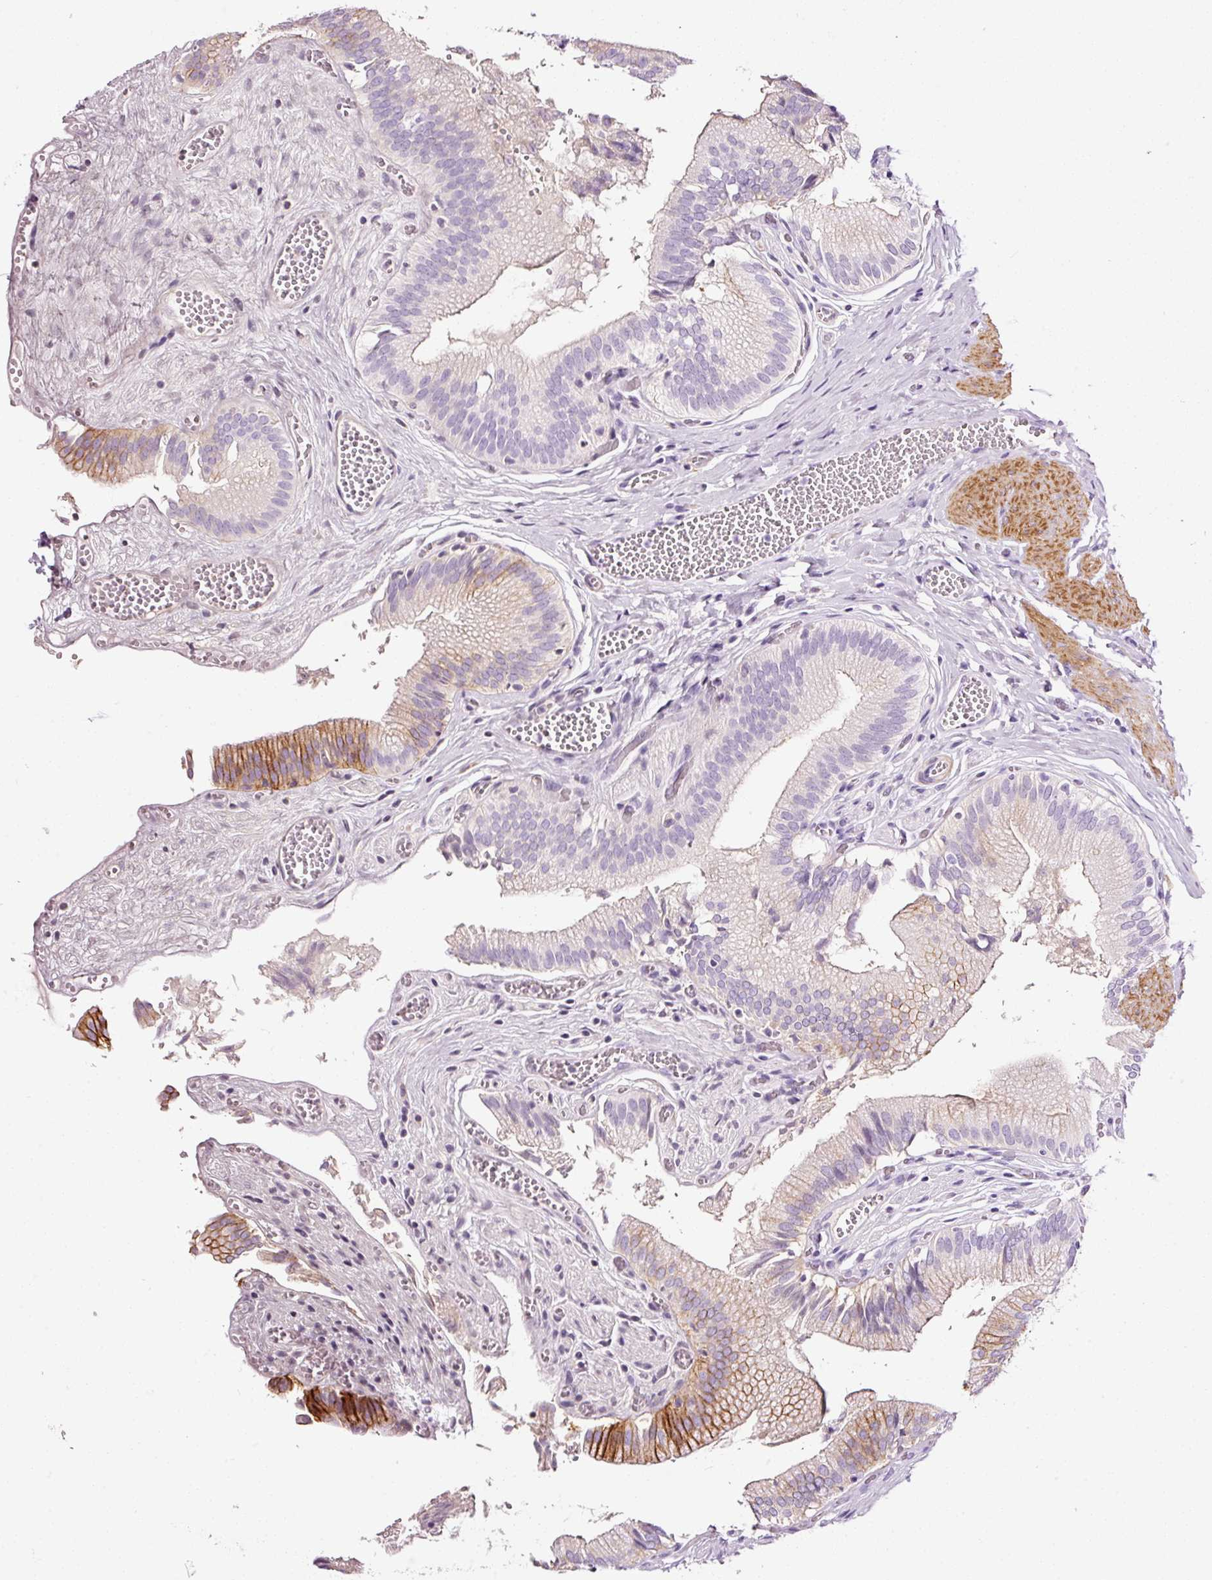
{"staining": {"intensity": "strong", "quantity": "25%-75%", "location": "cytoplasmic/membranous"}, "tissue": "gallbladder", "cell_type": "Glandular cells", "image_type": "normal", "snomed": [{"axis": "morphology", "description": "Normal tissue, NOS"}, {"axis": "topography", "description": "Gallbladder"}, {"axis": "topography", "description": "Peripheral nerve tissue"}], "caption": "Gallbladder stained with DAB (3,3'-diaminobenzidine) immunohistochemistry (IHC) reveals high levels of strong cytoplasmic/membranous staining in about 25%-75% of glandular cells.", "gene": "CYB561A3", "patient": {"sex": "male", "age": 17}}